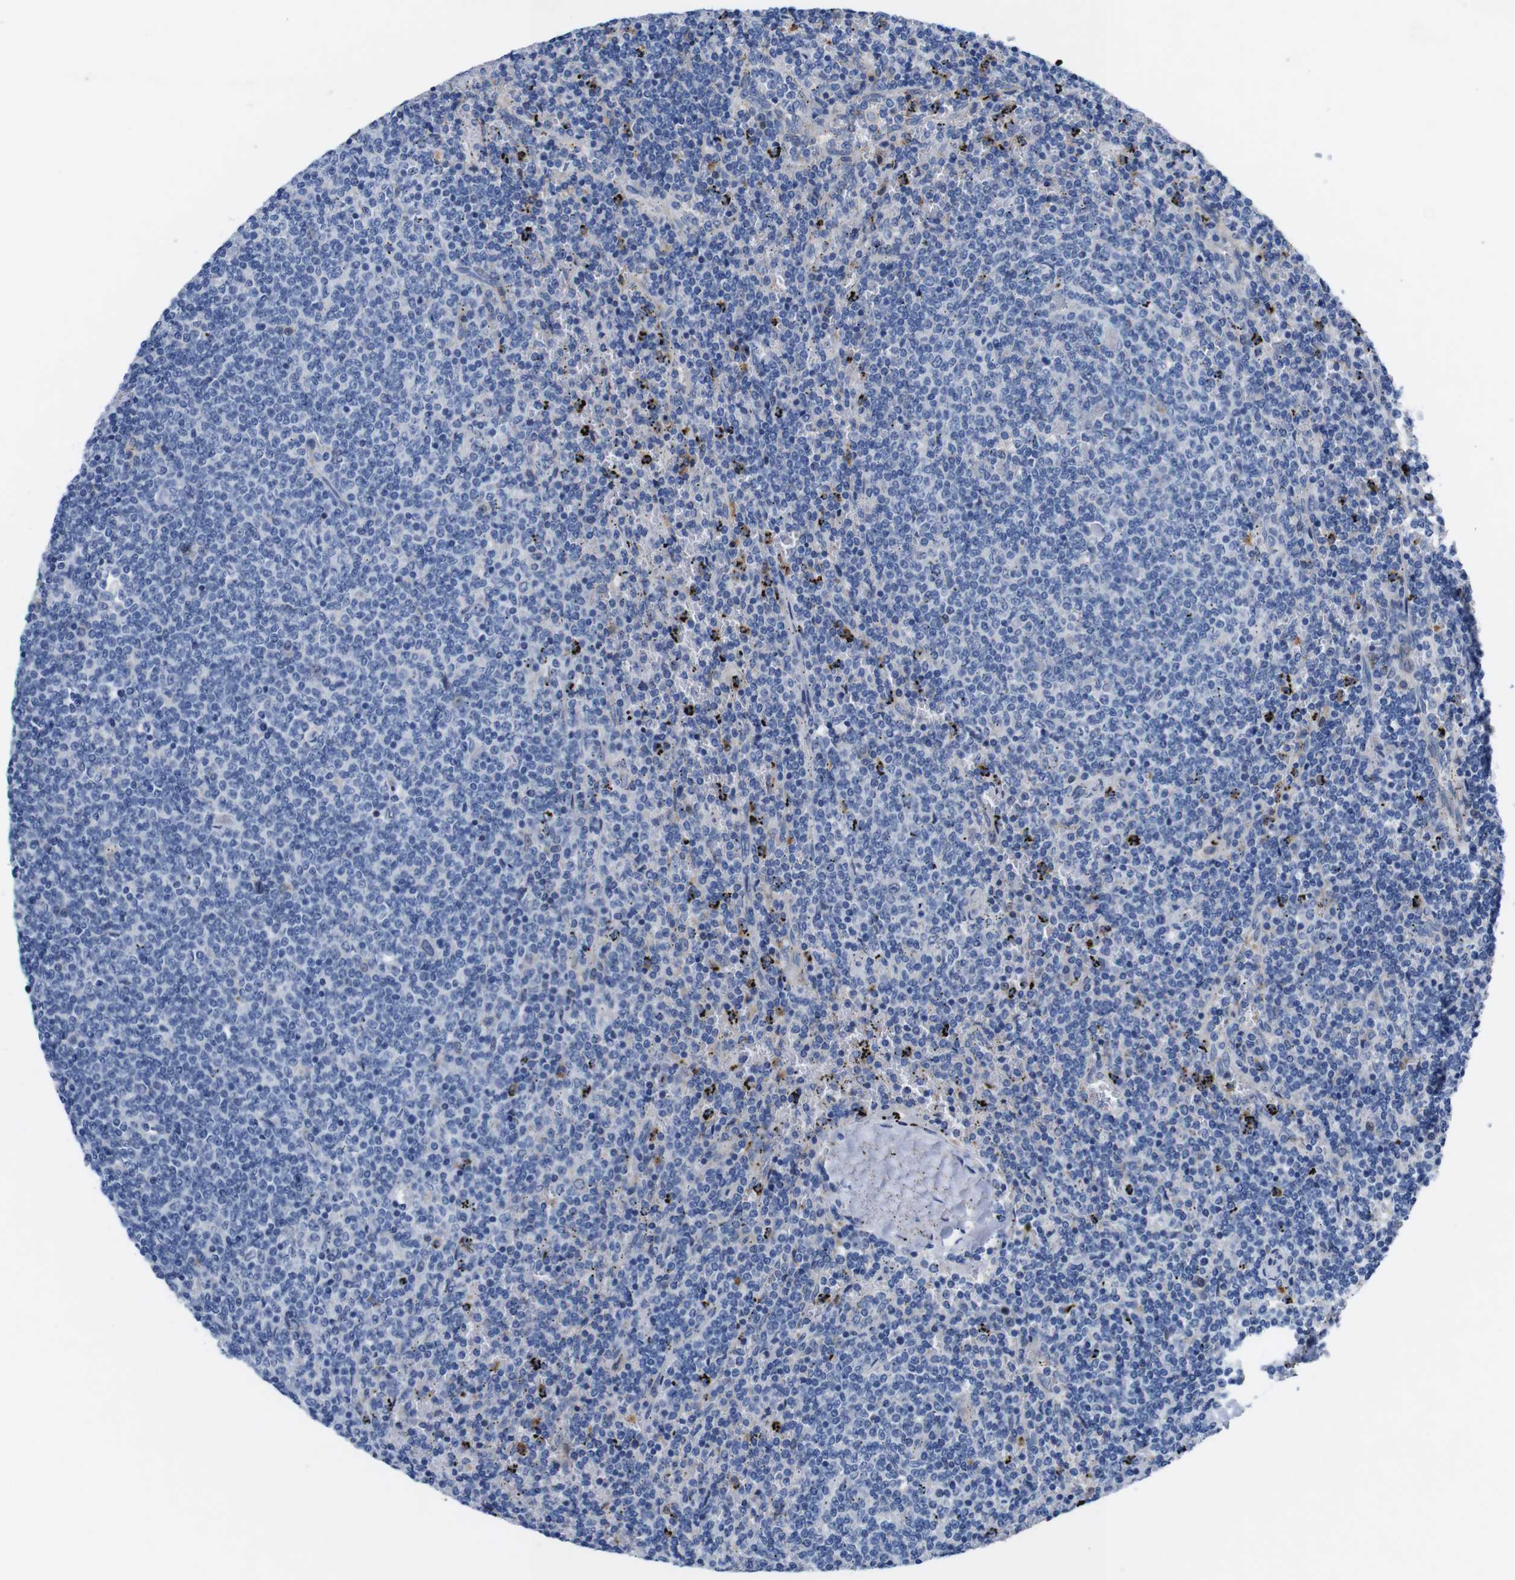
{"staining": {"intensity": "negative", "quantity": "none", "location": "none"}, "tissue": "lymphoma", "cell_type": "Tumor cells", "image_type": "cancer", "snomed": [{"axis": "morphology", "description": "Malignant lymphoma, non-Hodgkin's type, Low grade"}, {"axis": "topography", "description": "Spleen"}], "caption": "High magnification brightfield microscopy of lymphoma stained with DAB (3,3'-diaminobenzidine) (brown) and counterstained with hematoxylin (blue): tumor cells show no significant staining.", "gene": "C1RL", "patient": {"sex": "female", "age": 50}}